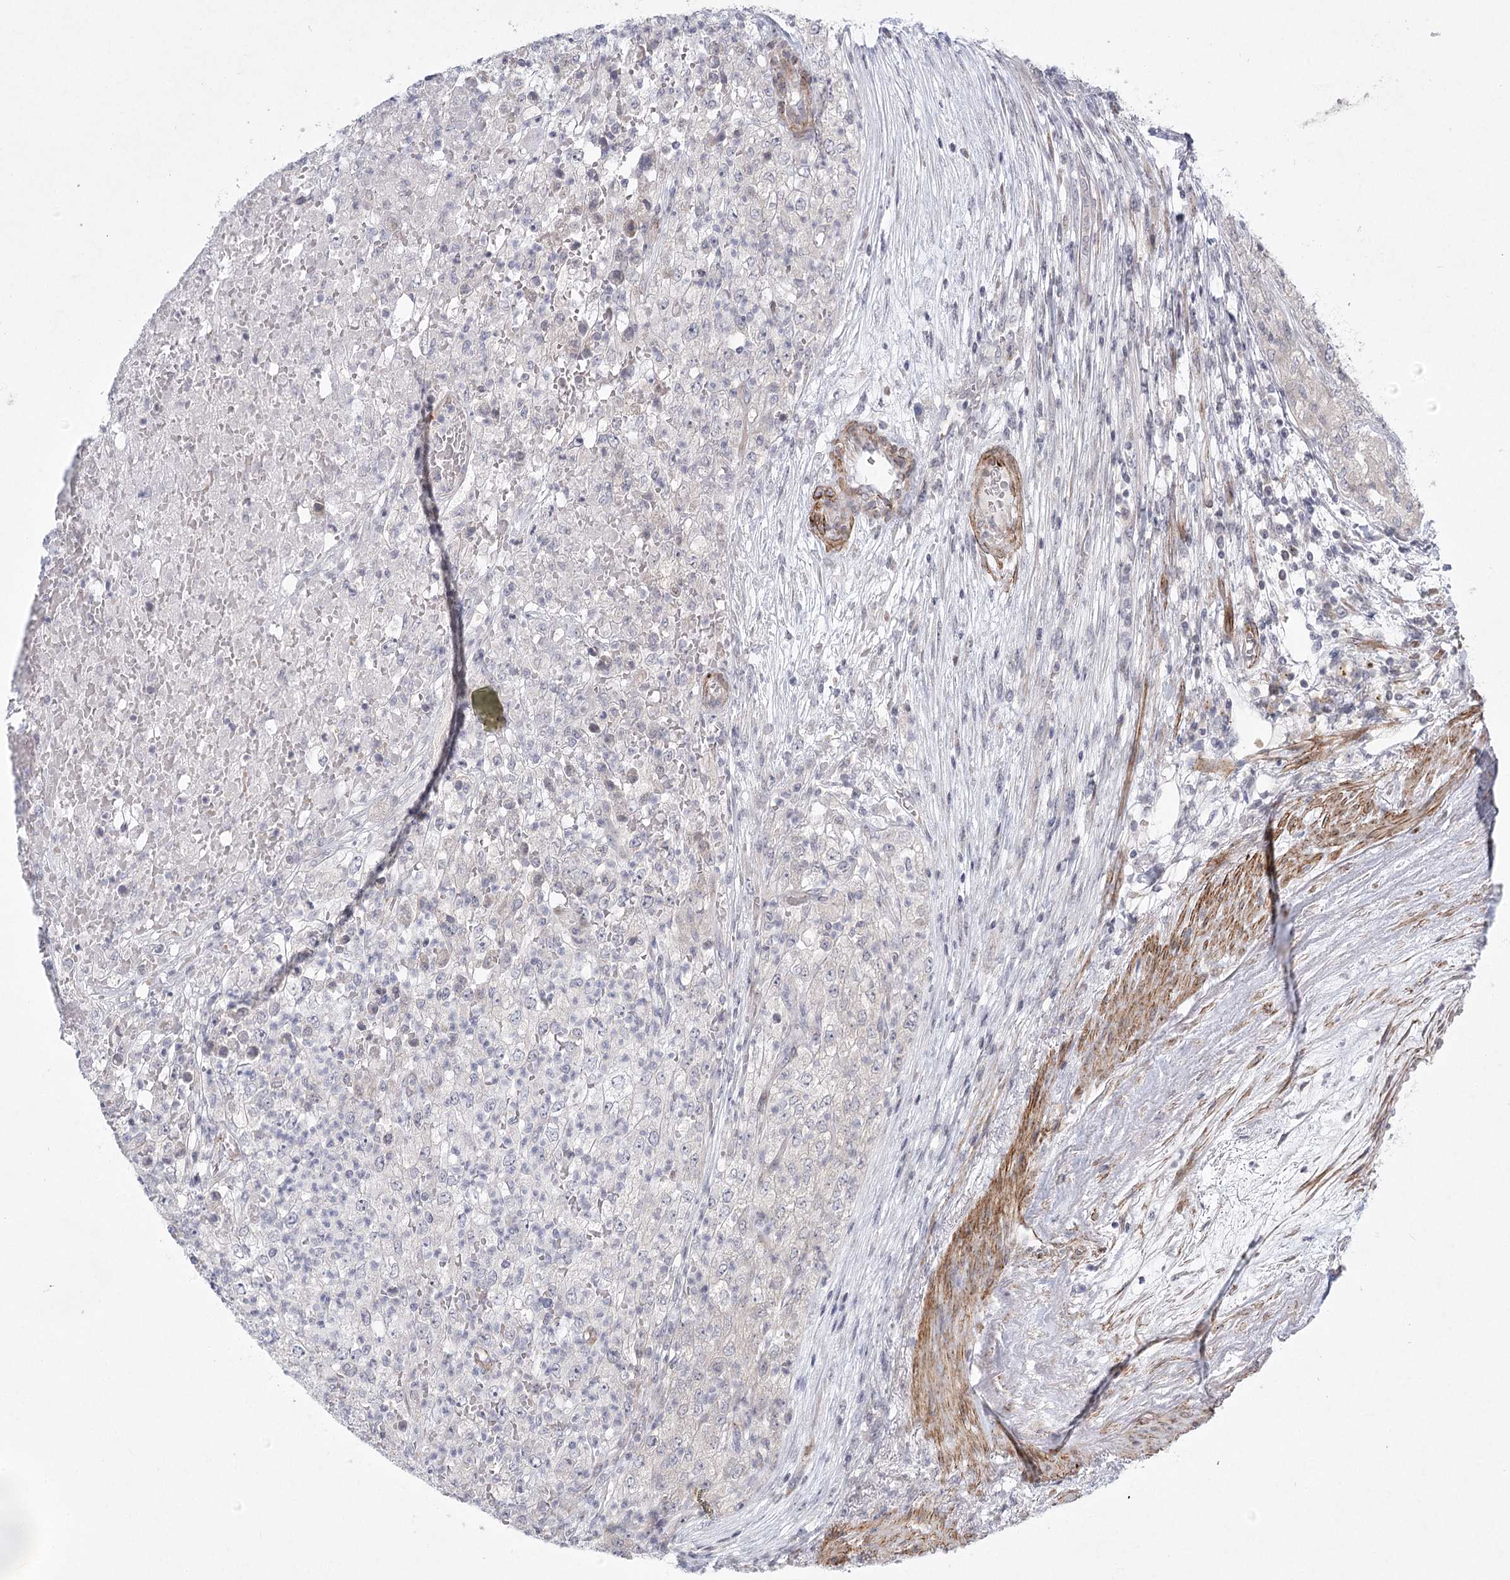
{"staining": {"intensity": "negative", "quantity": "none", "location": "none"}, "tissue": "renal cancer", "cell_type": "Tumor cells", "image_type": "cancer", "snomed": [{"axis": "morphology", "description": "Adenocarcinoma, NOS"}, {"axis": "topography", "description": "Kidney"}], "caption": "Photomicrograph shows no protein positivity in tumor cells of renal cancer tissue.", "gene": "MEPE", "patient": {"sex": "female", "age": 54}}